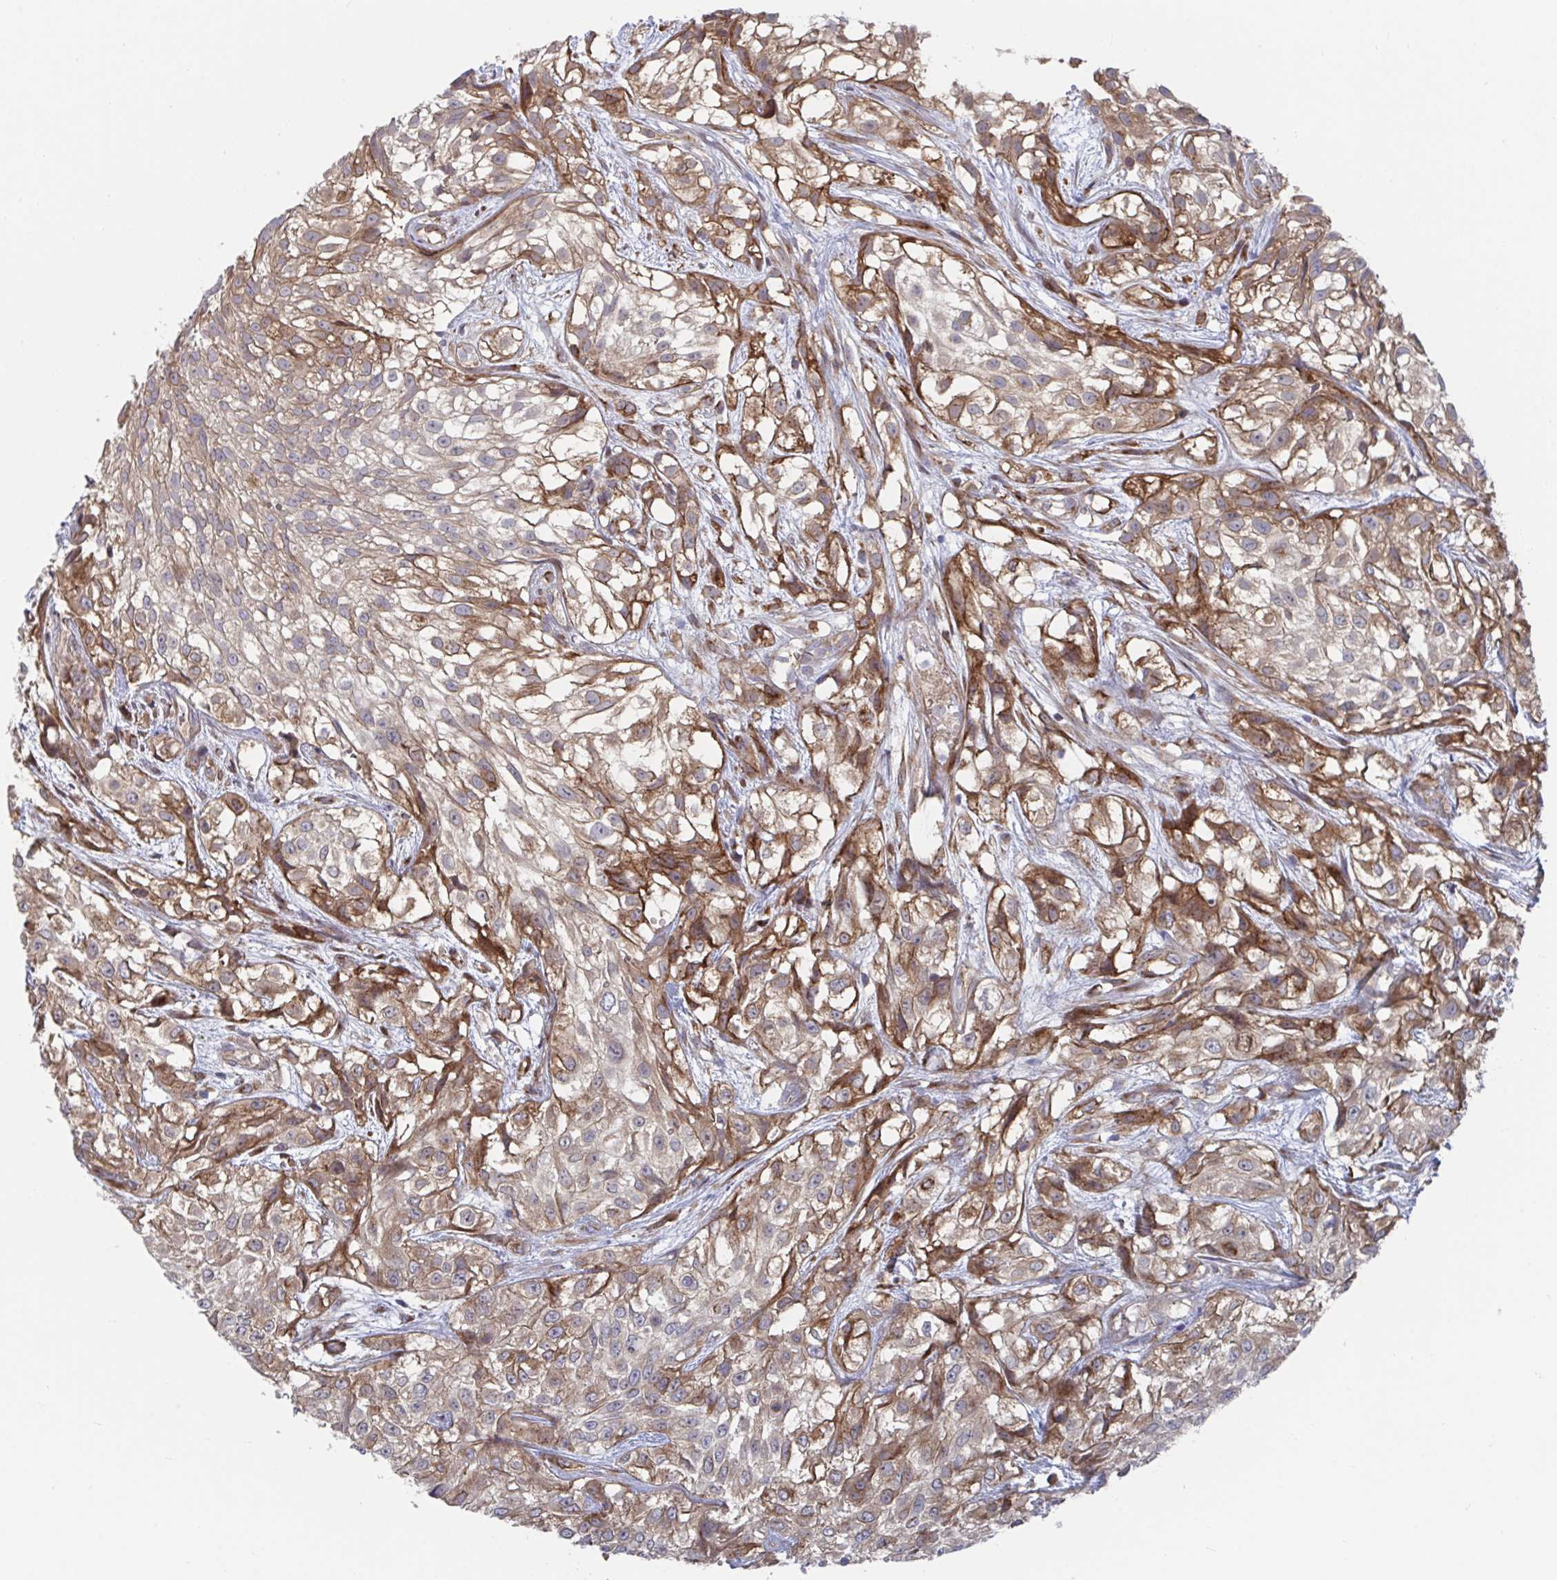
{"staining": {"intensity": "strong", "quantity": "25%-75%", "location": "cytoplasmic/membranous"}, "tissue": "urothelial cancer", "cell_type": "Tumor cells", "image_type": "cancer", "snomed": [{"axis": "morphology", "description": "Urothelial carcinoma, High grade"}, {"axis": "topography", "description": "Urinary bladder"}], "caption": "Protein analysis of urothelial cancer tissue shows strong cytoplasmic/membranous expression in about 25%-75% of tumor cells.", "gene": "FJX1", "patient": {"sex": "male", "age": 56}}